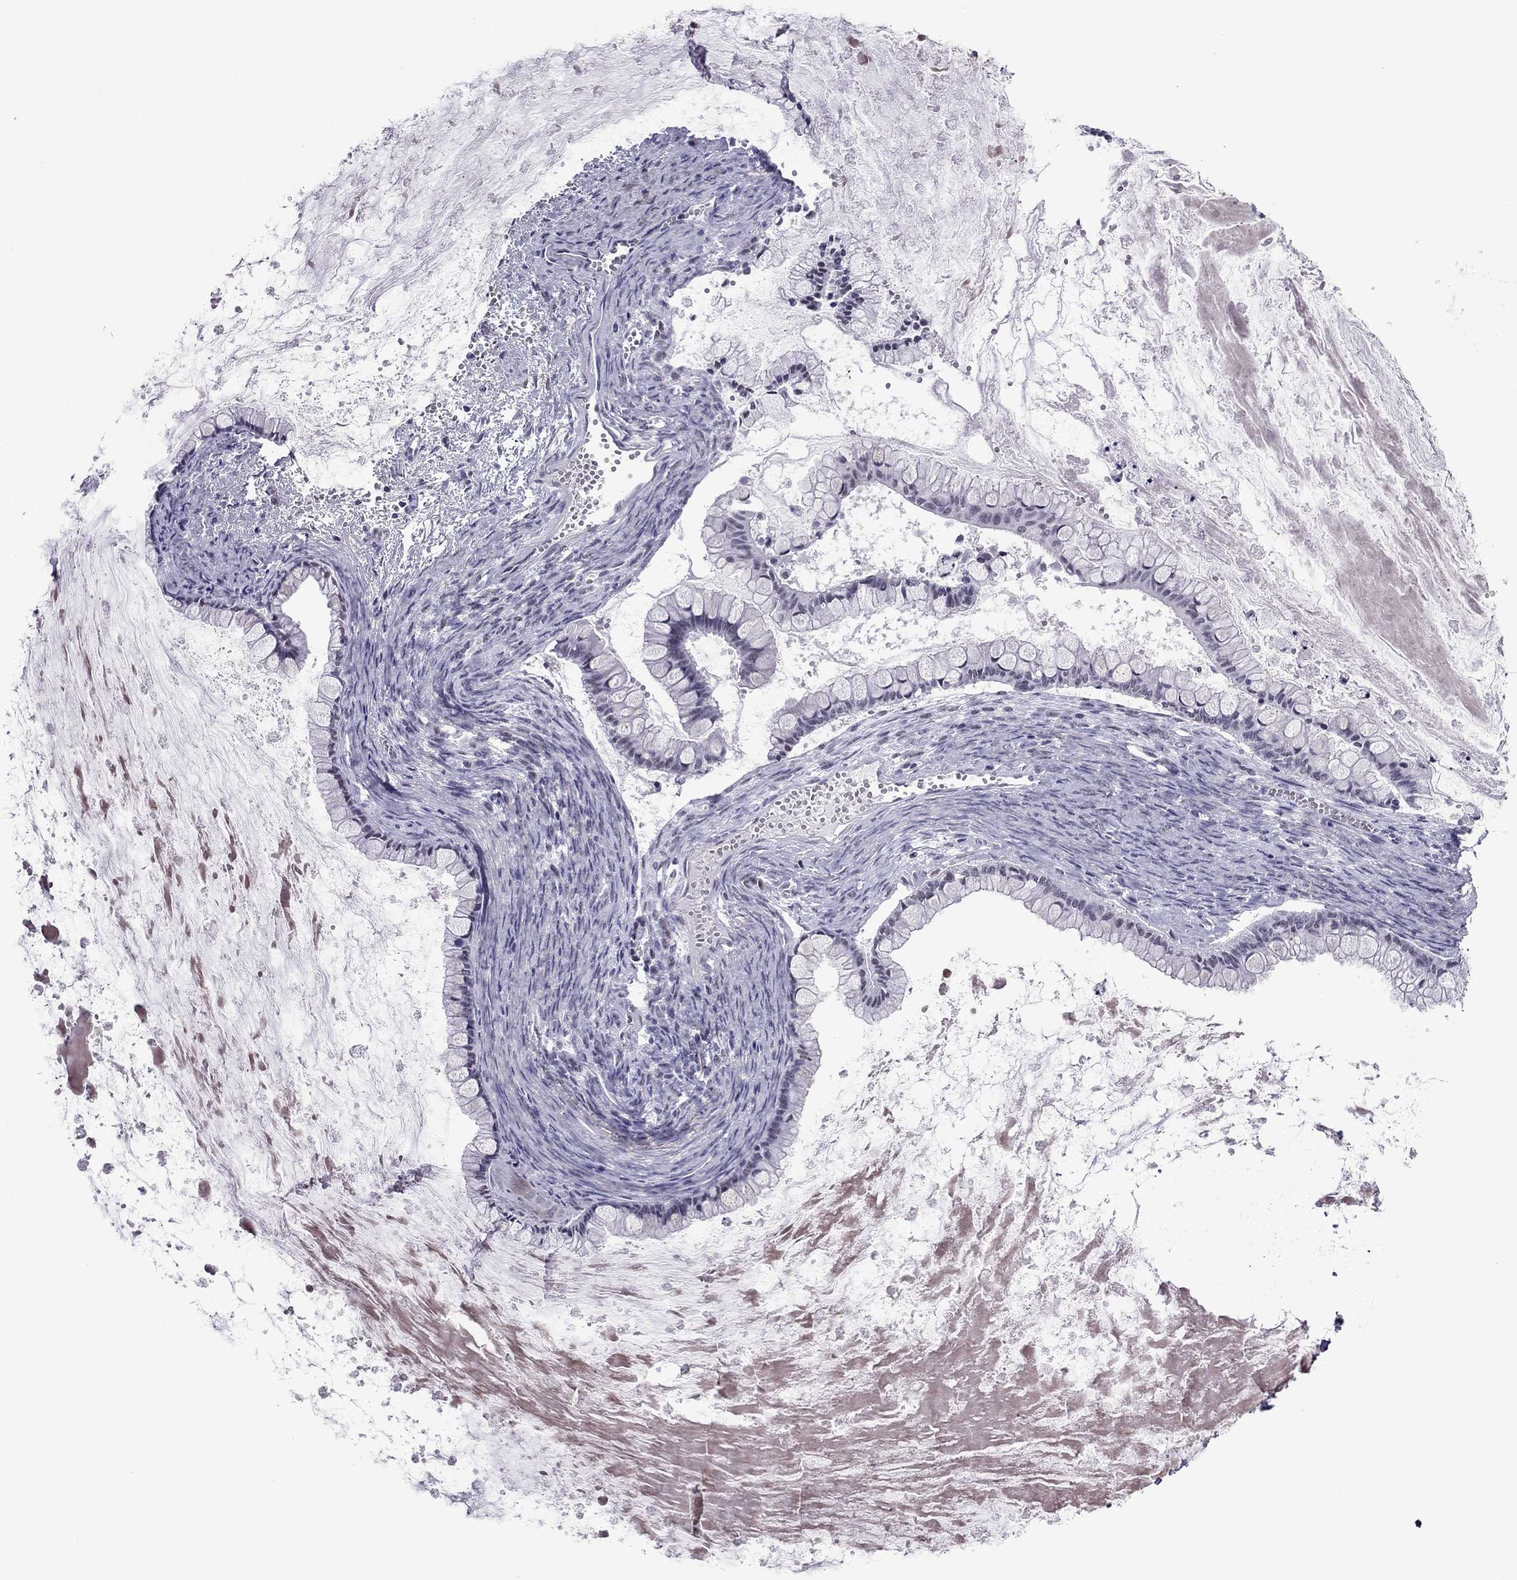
{"staining": {"intensity": "negative", "quantity": "none", "location": "none"}, "tissue": "ovarian cancer", "cell_type": "Tumor cells", "image_type": "cancer", "snomed": [{"axis": "morphology", "description": "Cystadenocarcinoma, mucinous, NOS"}, {"axis": "topography", "description": "Ovary"}], "caption": "Tumor cells are negative for brown protein staining in mucinous cystadenocarcinoma (ovarian).", "gene": "ZNF646", "patient": {"sex": "female", "age": 67}}